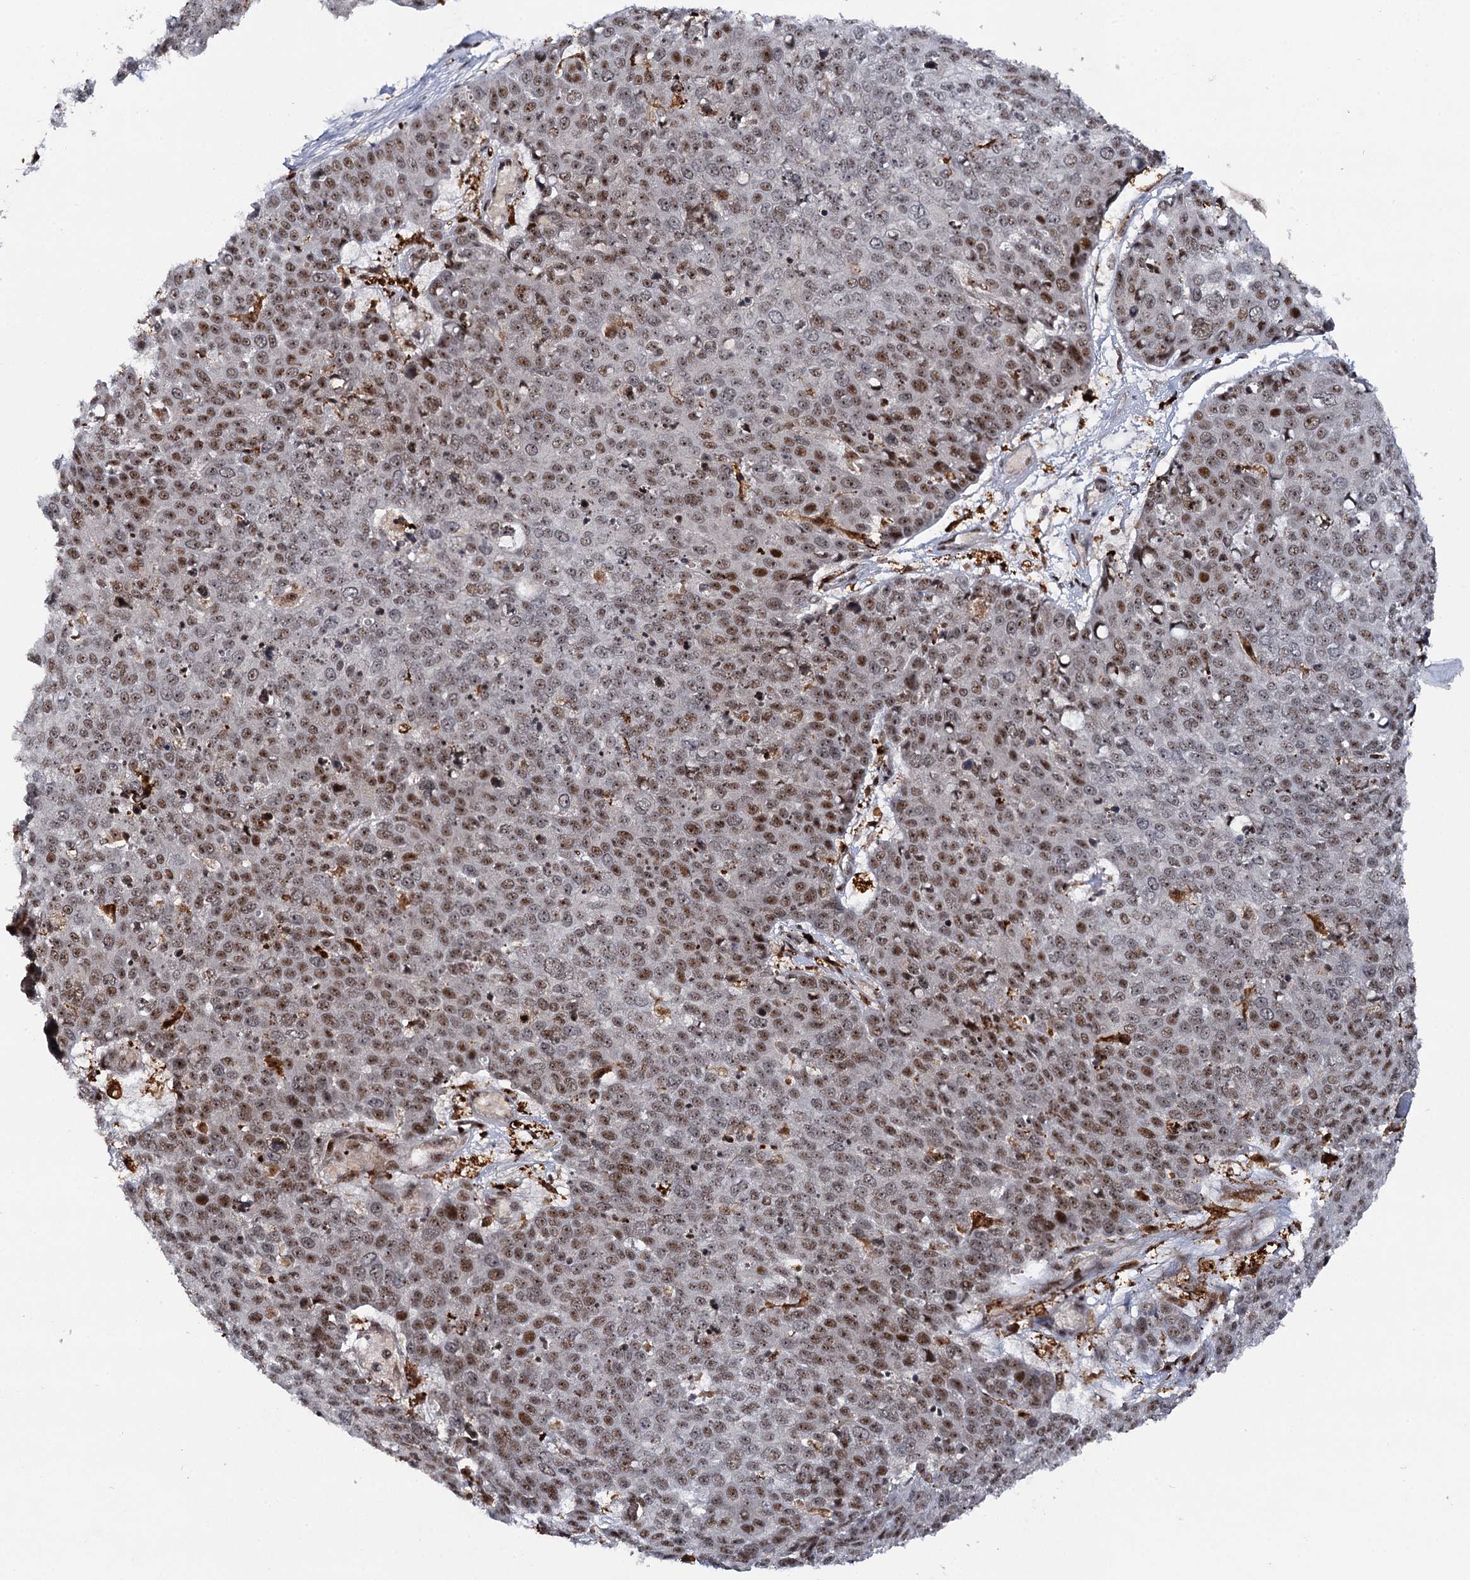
{"staining": {"intensity": "moderate", "quantity": ">75%", "location": "nuclear"}, "tissue": "skin cancer", "cell_type": "Tumor cells", "image_type": "cancer", "snomed": [{"axis": "morphology", "description": "Squamous cell carcinoma, NOS"}, {"axis": "topography", "description": "Skin"}], "caption": "This micrograph shows skin cancer (squamous cell carcinoma) stained with immunohistochemistry (IHC) to label a protein in brown. The nuclear of tumor cells show moderate positivity for the protein. Nuclei are counter-stained blue.", "gene": "BUD13", "patient": {"sex": "male", "age": 71}}